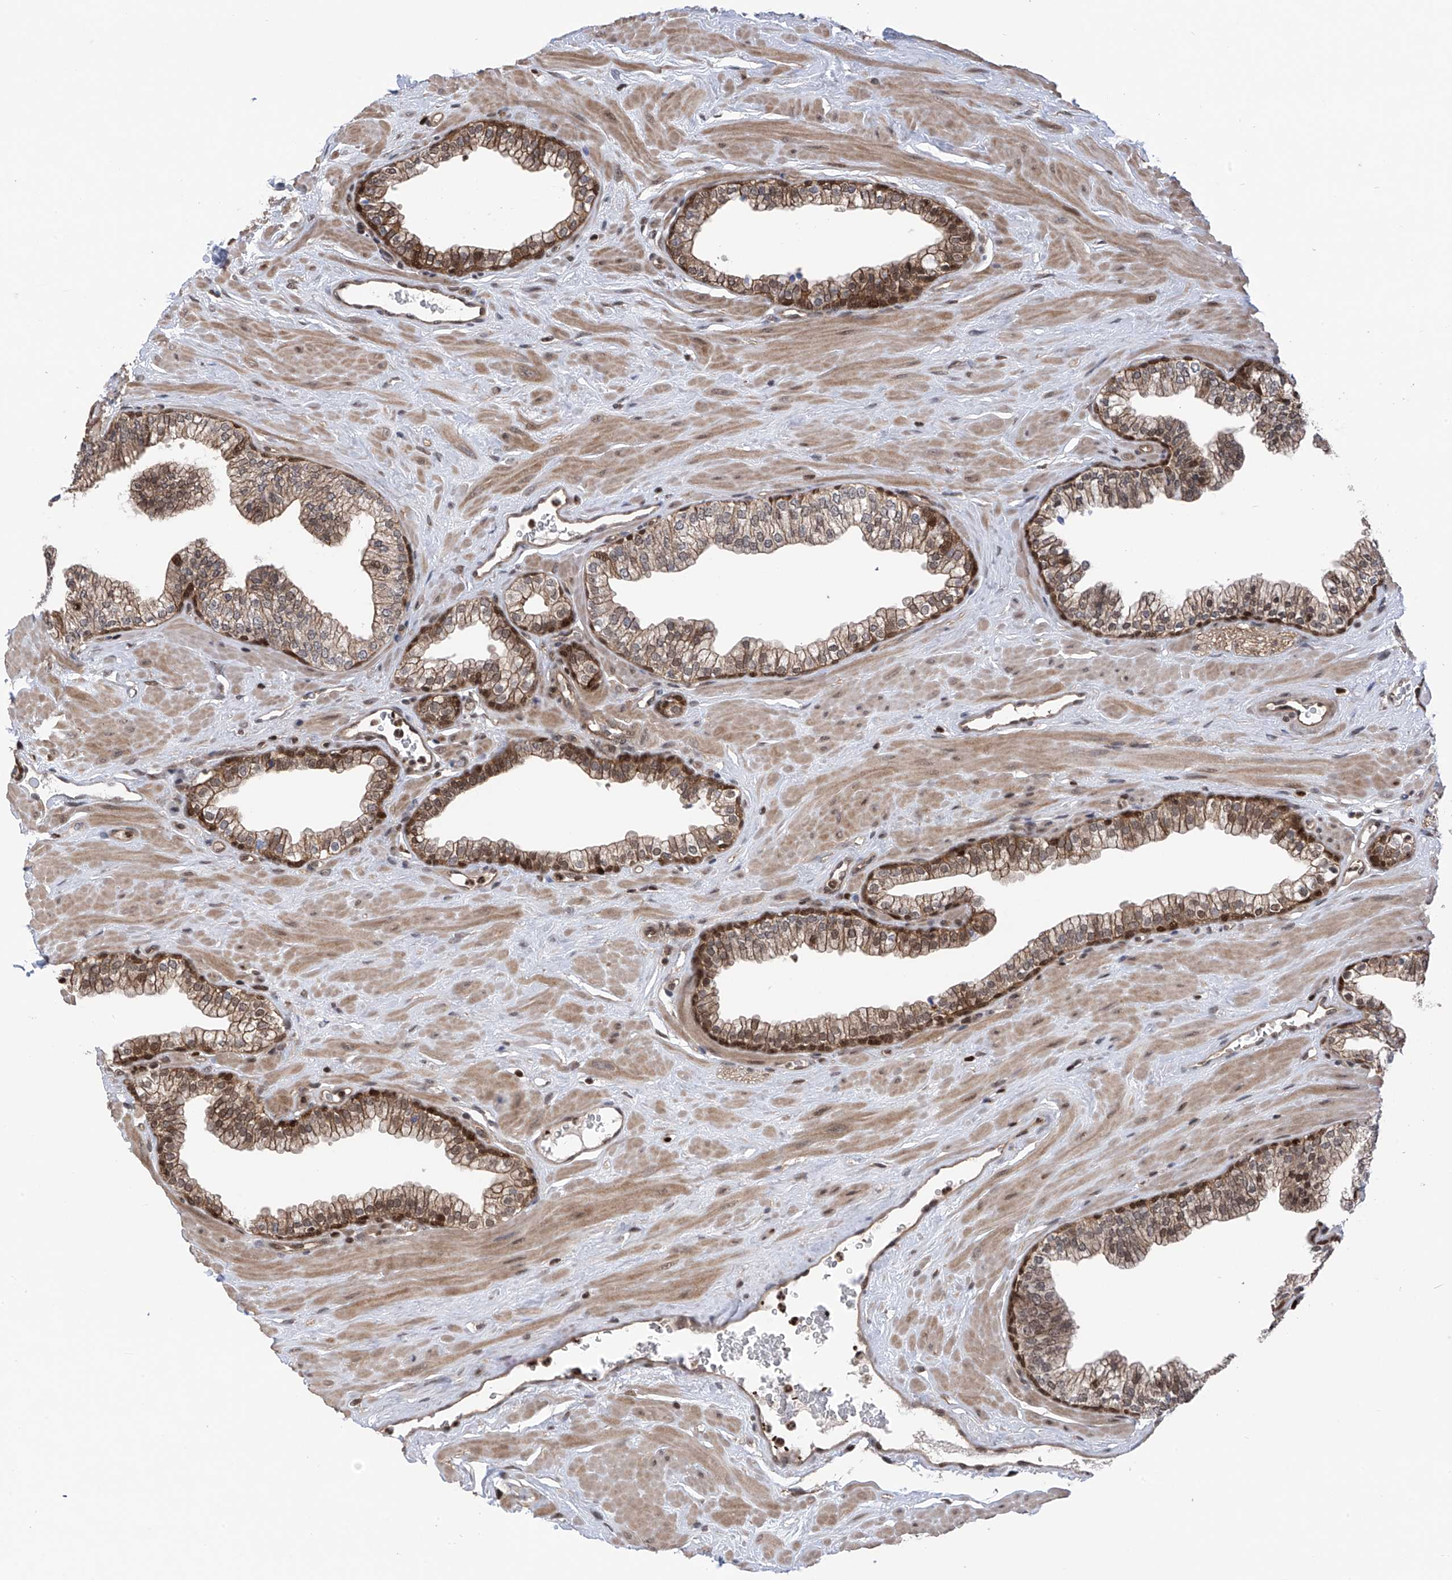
{"staining": {"intensity": "moderate", "quantity": "25%-75%", "location": "cytoplasmic/membranous"}, "tissue": "prostate", "cell_type": "Glandular cells", "image_type": "normal", "snomed": [{"axis": "morphology", "description": "Normal tissue, NOS"}, {"axis": "morphology", "description": "Urothelial carcinoma, Low grade"}, {"axis": "topography", "description": "Urinary bladder"}, {"axis": "topography", "description": "Prostate"}], "caption": "Prostate stained with IHC exhibits moderate cytoplasmic/membranous positivity in about 25%-75% of glandular cells. (brown staining indicates protein expression, while blue staining denotes nuclei).", "gene": "DNAJC9", "patient": {"sex": "male", "age": 60}}